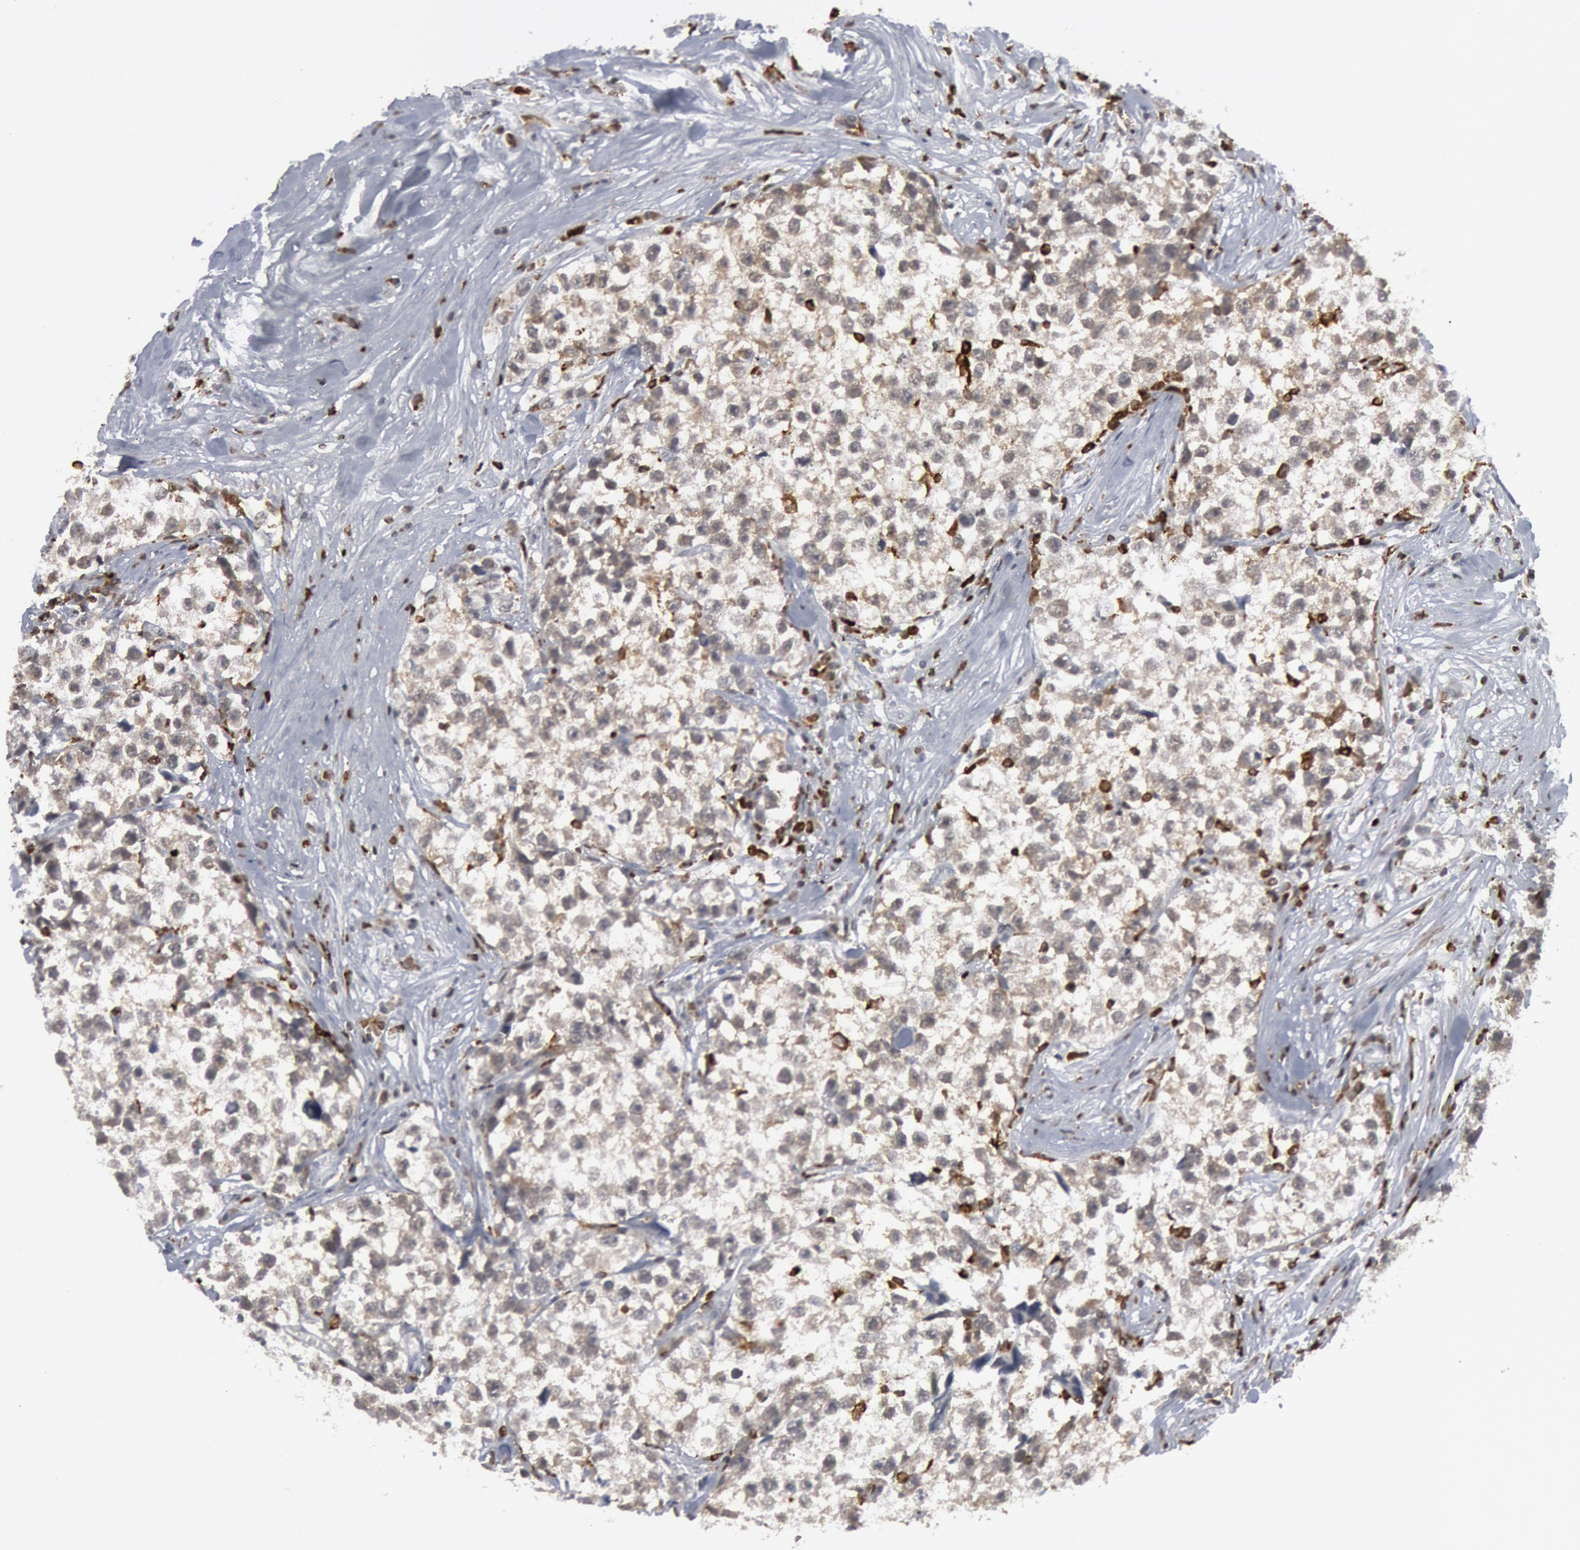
{"staining": {"intensity": "weak", "quantity": ">75%", "location": "cytoplasmic/membranous"}, "tissue": "testis cancer", "cell_type": "Tumor cells", "image_type": "cancer", "snomed": [{"axis": "morphology", "description": "Seminoma, NOS"}, {"axis": "morphology", "description": "Carcinoma, Embryonal, NOS"}, {"axis": "topography", "description": "Testis"}], "caption": "DAB (3,3'-diaminobenzidine) immunohistochemical staining of testis cancer (embryonal carcinoma) displays weak cytoplasmic/membranous protein expression in about >75% of tumor cells. (IHC, brightfield microscopy, high magnification).", "gene": "PTPN6", "patient": {"sex": "male", "age": 30}}